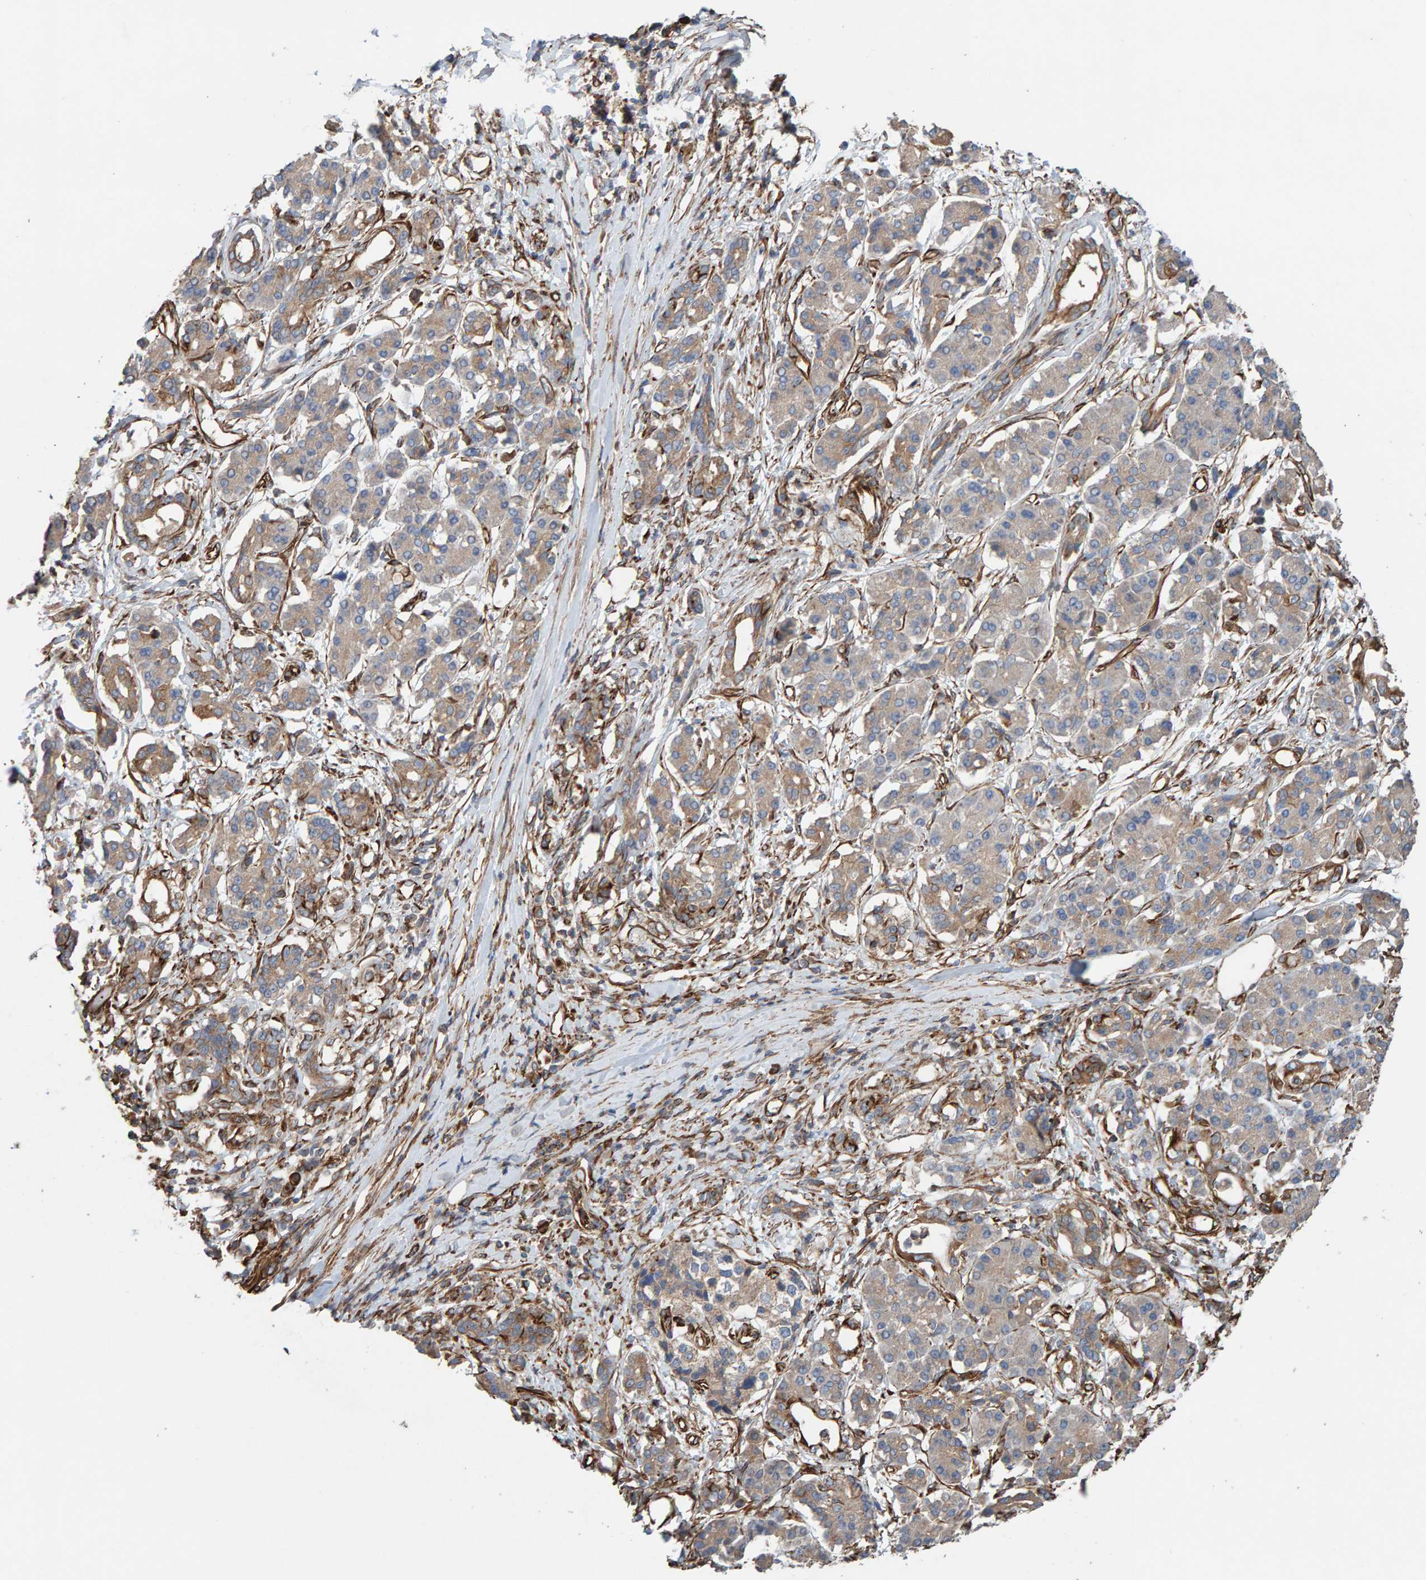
{"staining": {"intensity": "weak", "quantity": ">75%", "location": "cytoplasmic/membranous"}, "tissue": "pancreatic cancer", "cell_type": "Tumor cells", "image_type": "cancer", "snomed": [{"axis": "morphology", "description": "Adenocarcinoma, NOS"}, {"axis": "topography", "description": "Pancreas"}], "caption": "A brown stain shows weak cytoplasmic/membranous staining of a protein in human pancreatic adenocarcinoma tumor cells.", "gene": "ZNF347", "patient": {"sex": "female", "age": 56}}